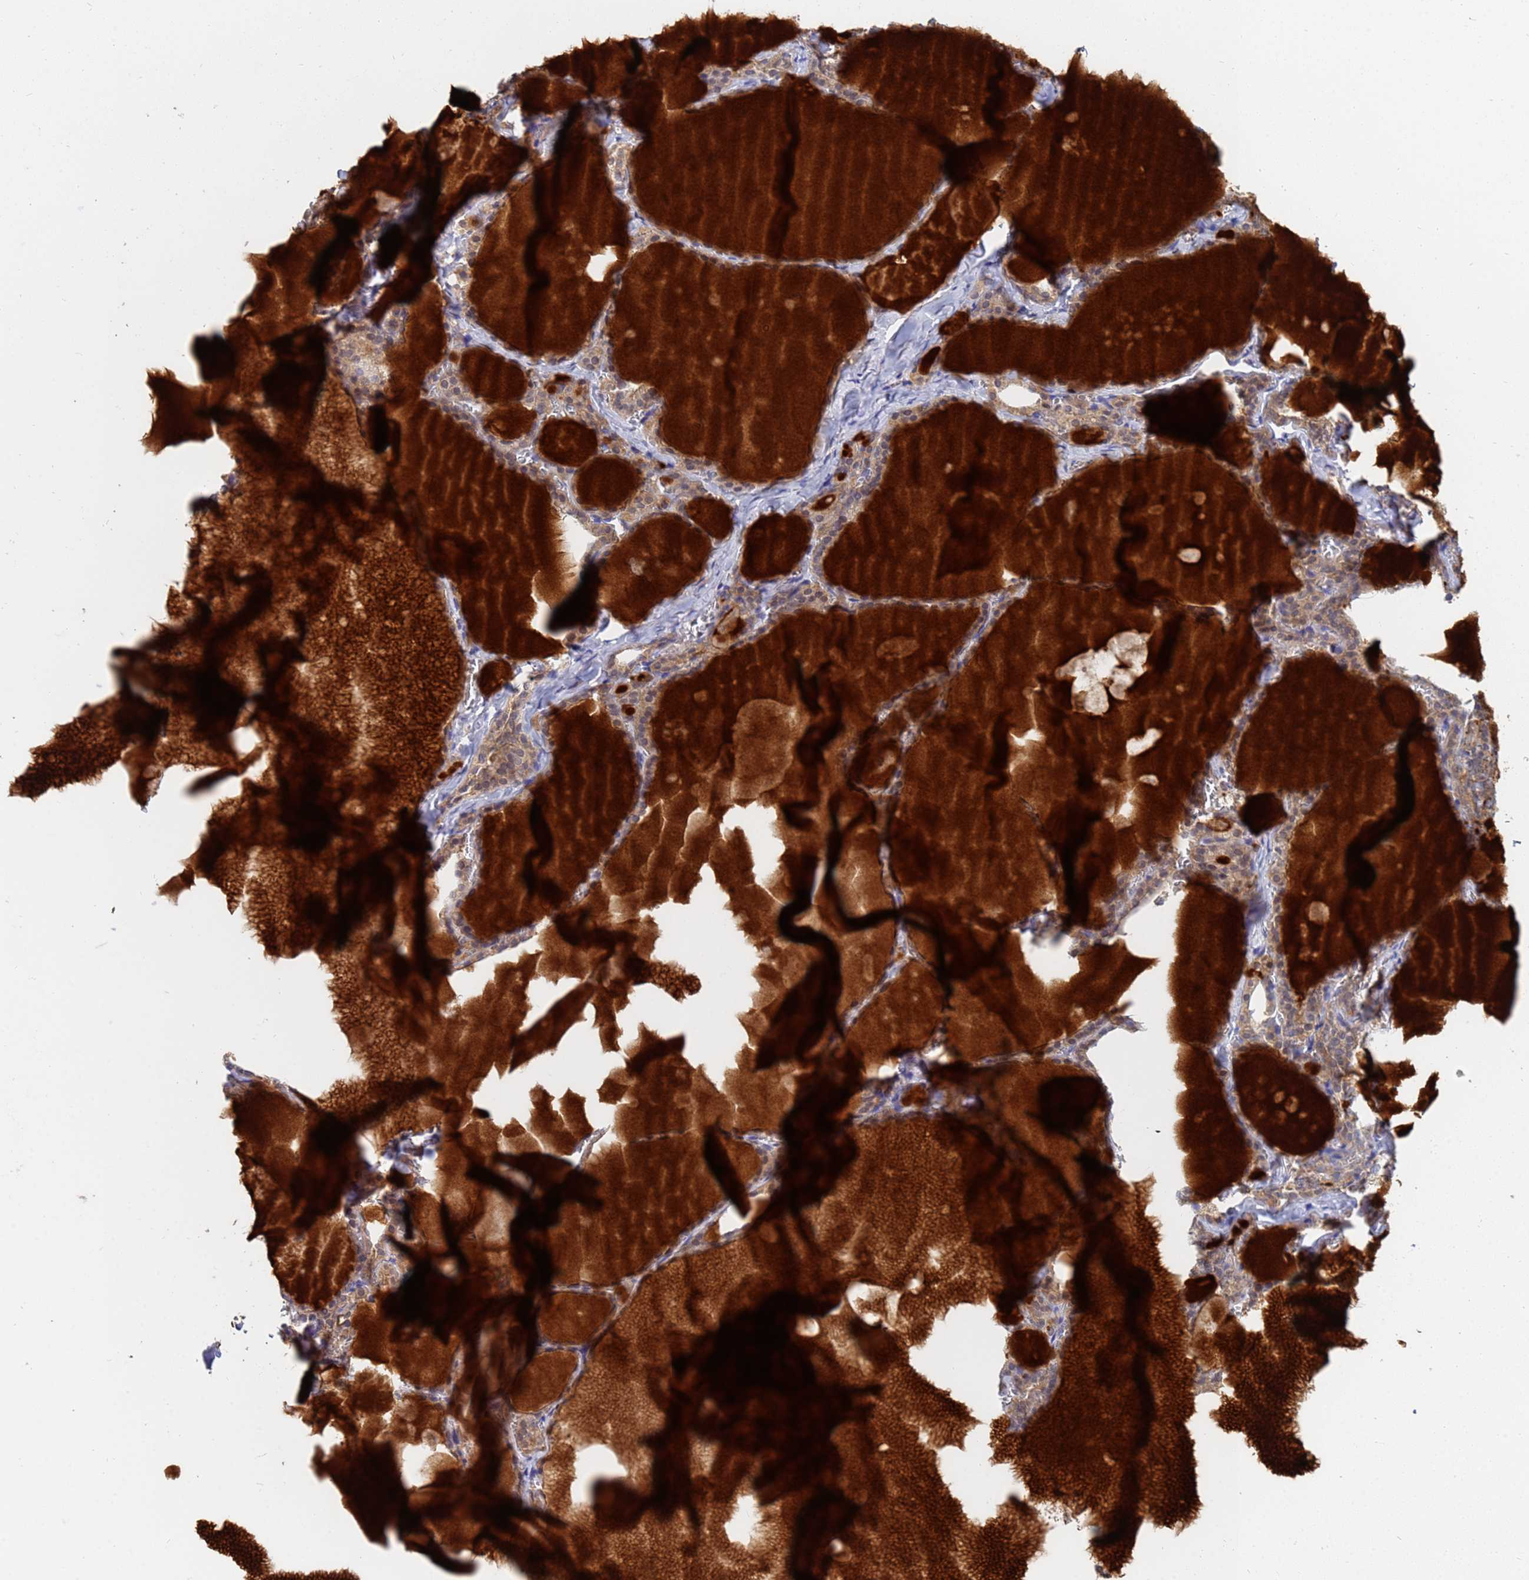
{"staining": {"intensity": "moderate", "quantity": "25%-75%", "location": "cytoplasmic/membranous"}, "tissue": "thyroid gland", "cell_type": "Glandular cells", "image_type": "normal", "snomed": [{"axis": "morphology", "description": "Normal tissue, NOS"}, {"axis": "topography", "description": "Thyroid gland"}], "caption": "Immunohistochemistry photomicrograph of normal thyroid gland: thyroid gland stained using immunohistochemistry (IHC) reveals medium levels of moderate protein expression localized specifically in the cytoplasmic/membranous of glandular cells, appearing as a cytoplasmic/membranous brown color.", "gene": "TTLL11", "patient": {"sex": "male", "age": 56}}